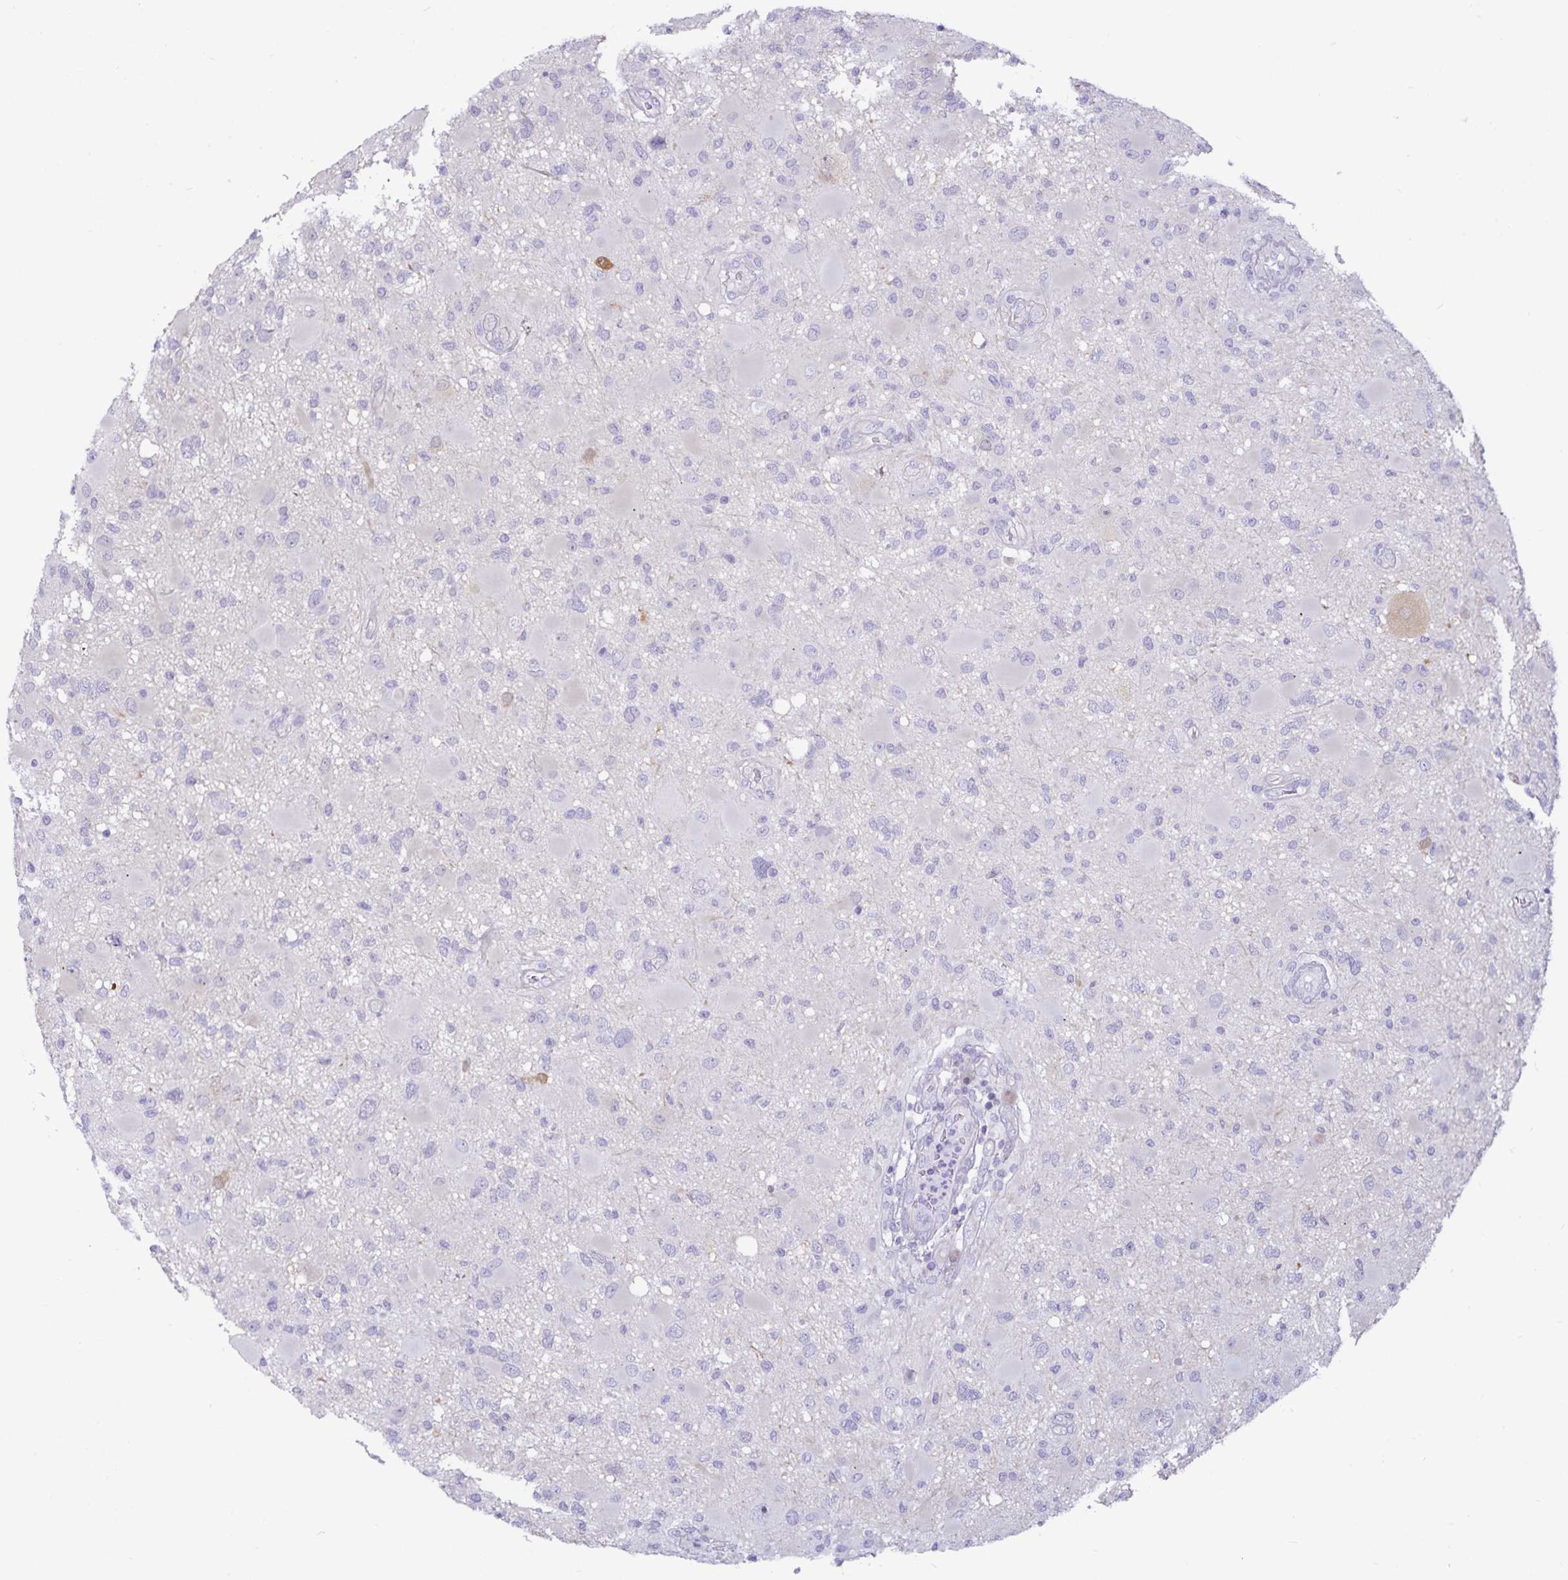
{"staining": {"intensity": "negative", "quantity": "none", "location": "none"}, "tissue": "glioma", "cell_type": "Tumor cells", "image_type": "cancer", "snomed": [{"axis": "morphology", "description": "Glioma, malignant, High grade"}, {"axis": "topography", "description": "Brain"}], "caption": "The immunohistochemistry (IHC) histopathology image has no significant expression in tumor cells of malignant glioma (high-grade) tissue. (Stains: DAB IHC with hematoxylin counter stain, Microscopy: brightfield microscopy at high magnification).", "gene": "MON2", "patient": {"sex": "male", "age": 54}}